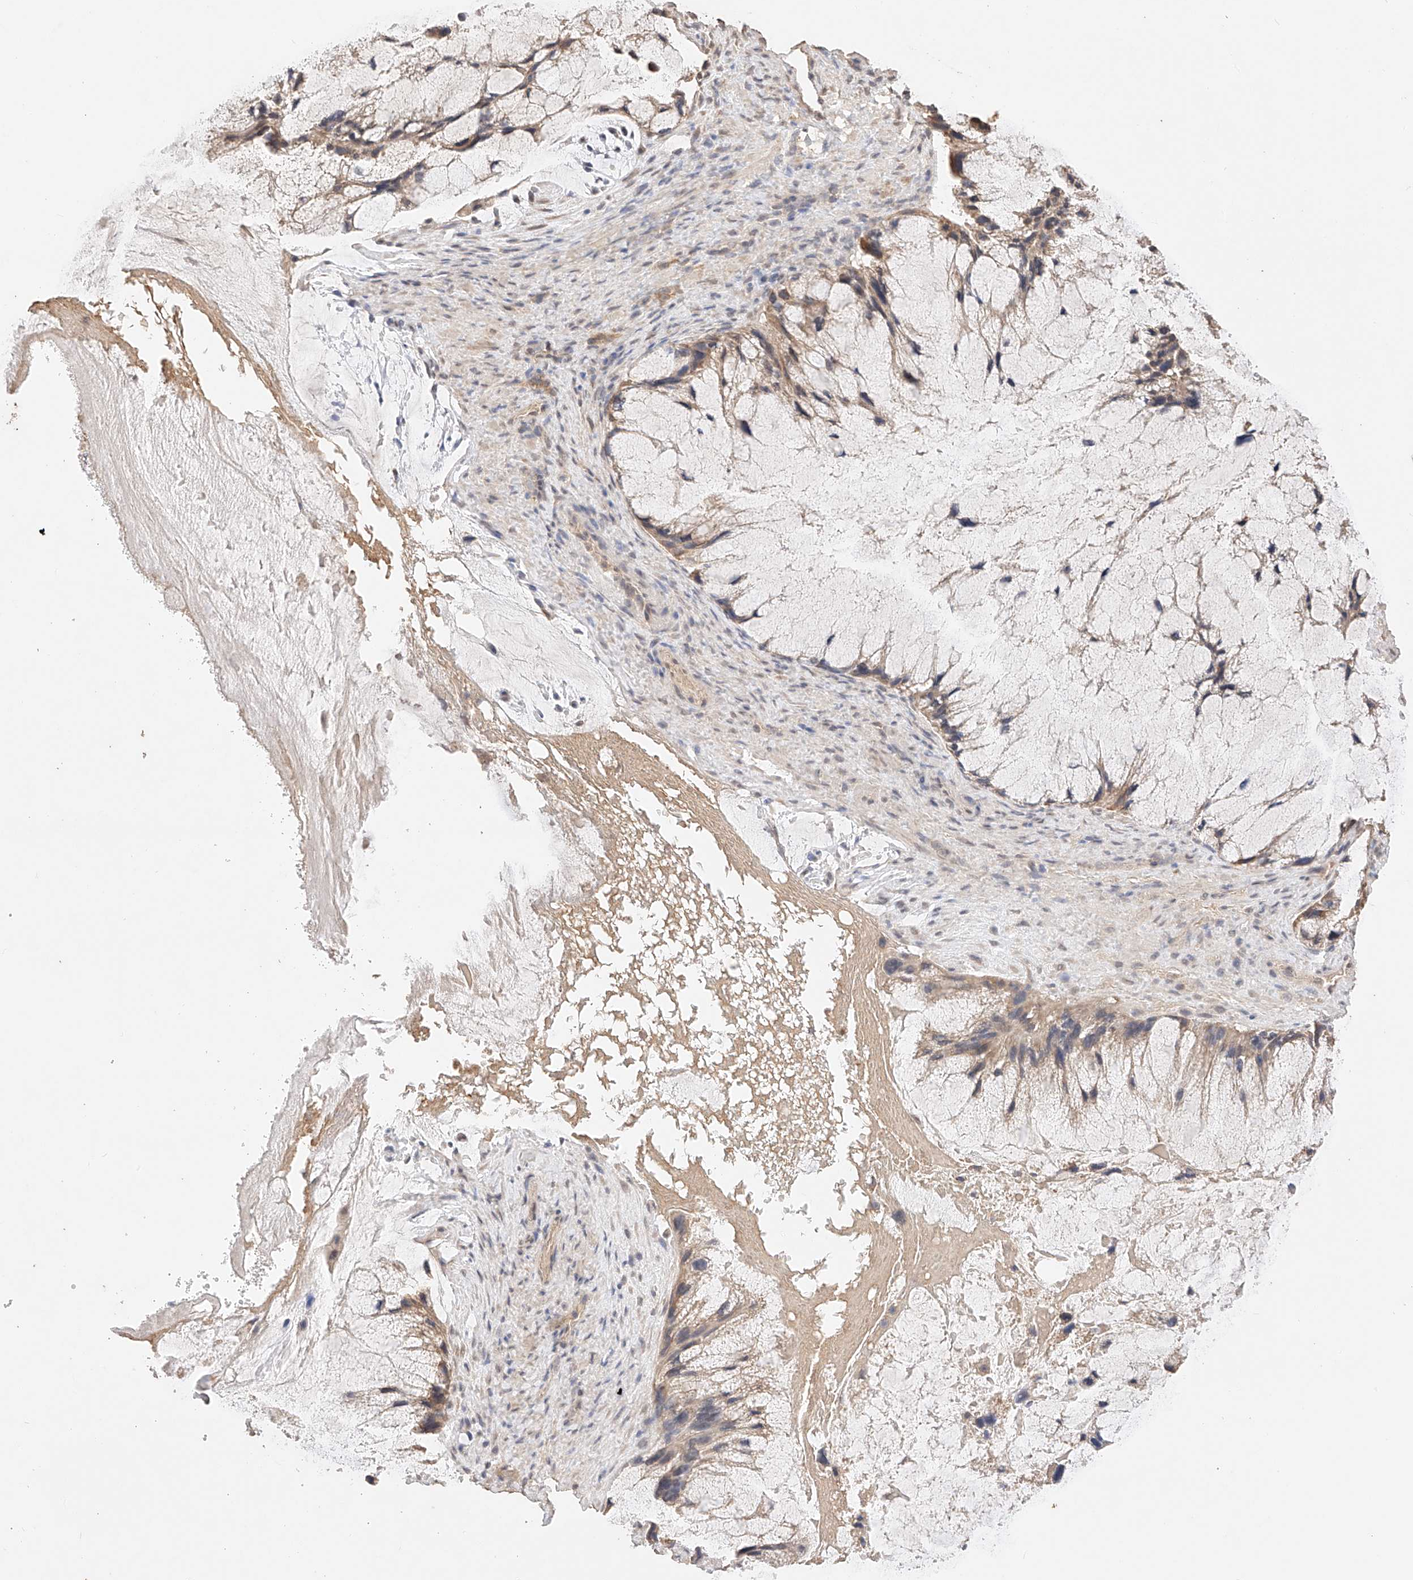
{"staining": {"intensity": "weak", "quantity": "25%-75%", "location": "cytoplasmic/membranous"}, "tissue": "ovarian cancer", "cell_type": "Tumor cells", "image_type": "cancer", "snomed": [{"axis": "morphology", "description": "Cystadenocarcinoma, mucinous, NOS"}, {"axis": "topography", "description": "Ovary"}], "caption": "A photomicrograph showing weak cytoplasmic/membranous staining in approximately 25%-75% of tumor cells in ovarian cancer (mucinous cystadenocarcinoma), as visualized by brown immunohistochemical staining.", "gene": "IL22RA2", "patient": {"sex": "female", "age": 37}}